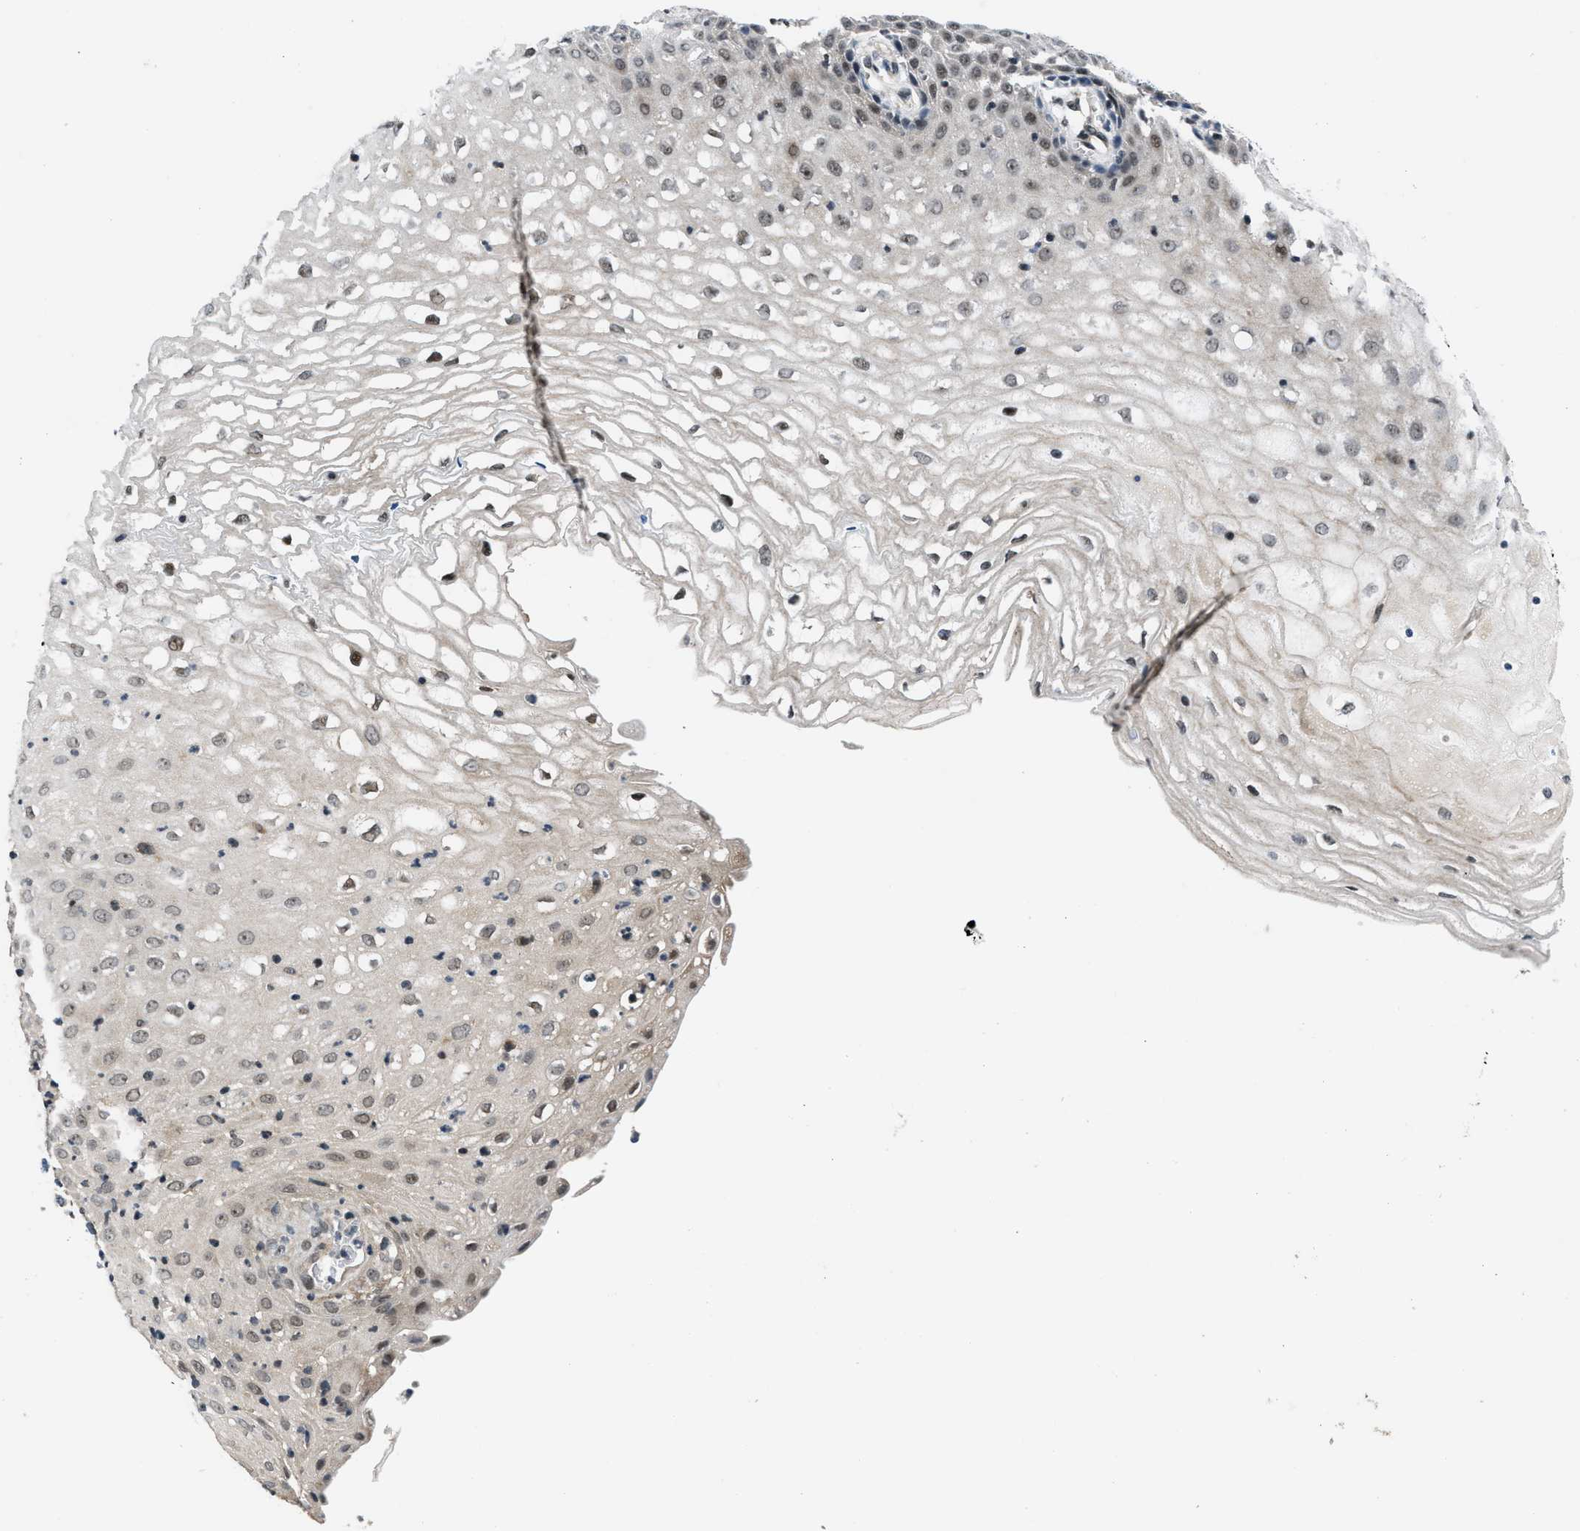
{"staining": {"intensity": "weak", "quantity": "25%-75%", "location": "nuclear"}, "tissue": "cervical cancer", "cell_type": "Tumor cells", "image_type": "cancer", "snomed": [{"axis": "morphology", "description": "Squamous cell carcinoma, NOS"}, {"axis": "topography", "description": "Cervix"}], "caption": "There is low levels of weak nuclear expression in tumor cells of cervical squamous cell carcinoma, as demonstrated by immunohistochemical staining (brown color).", "gene": "SETD5", "patient": {"sex": "female", "age": 32}}